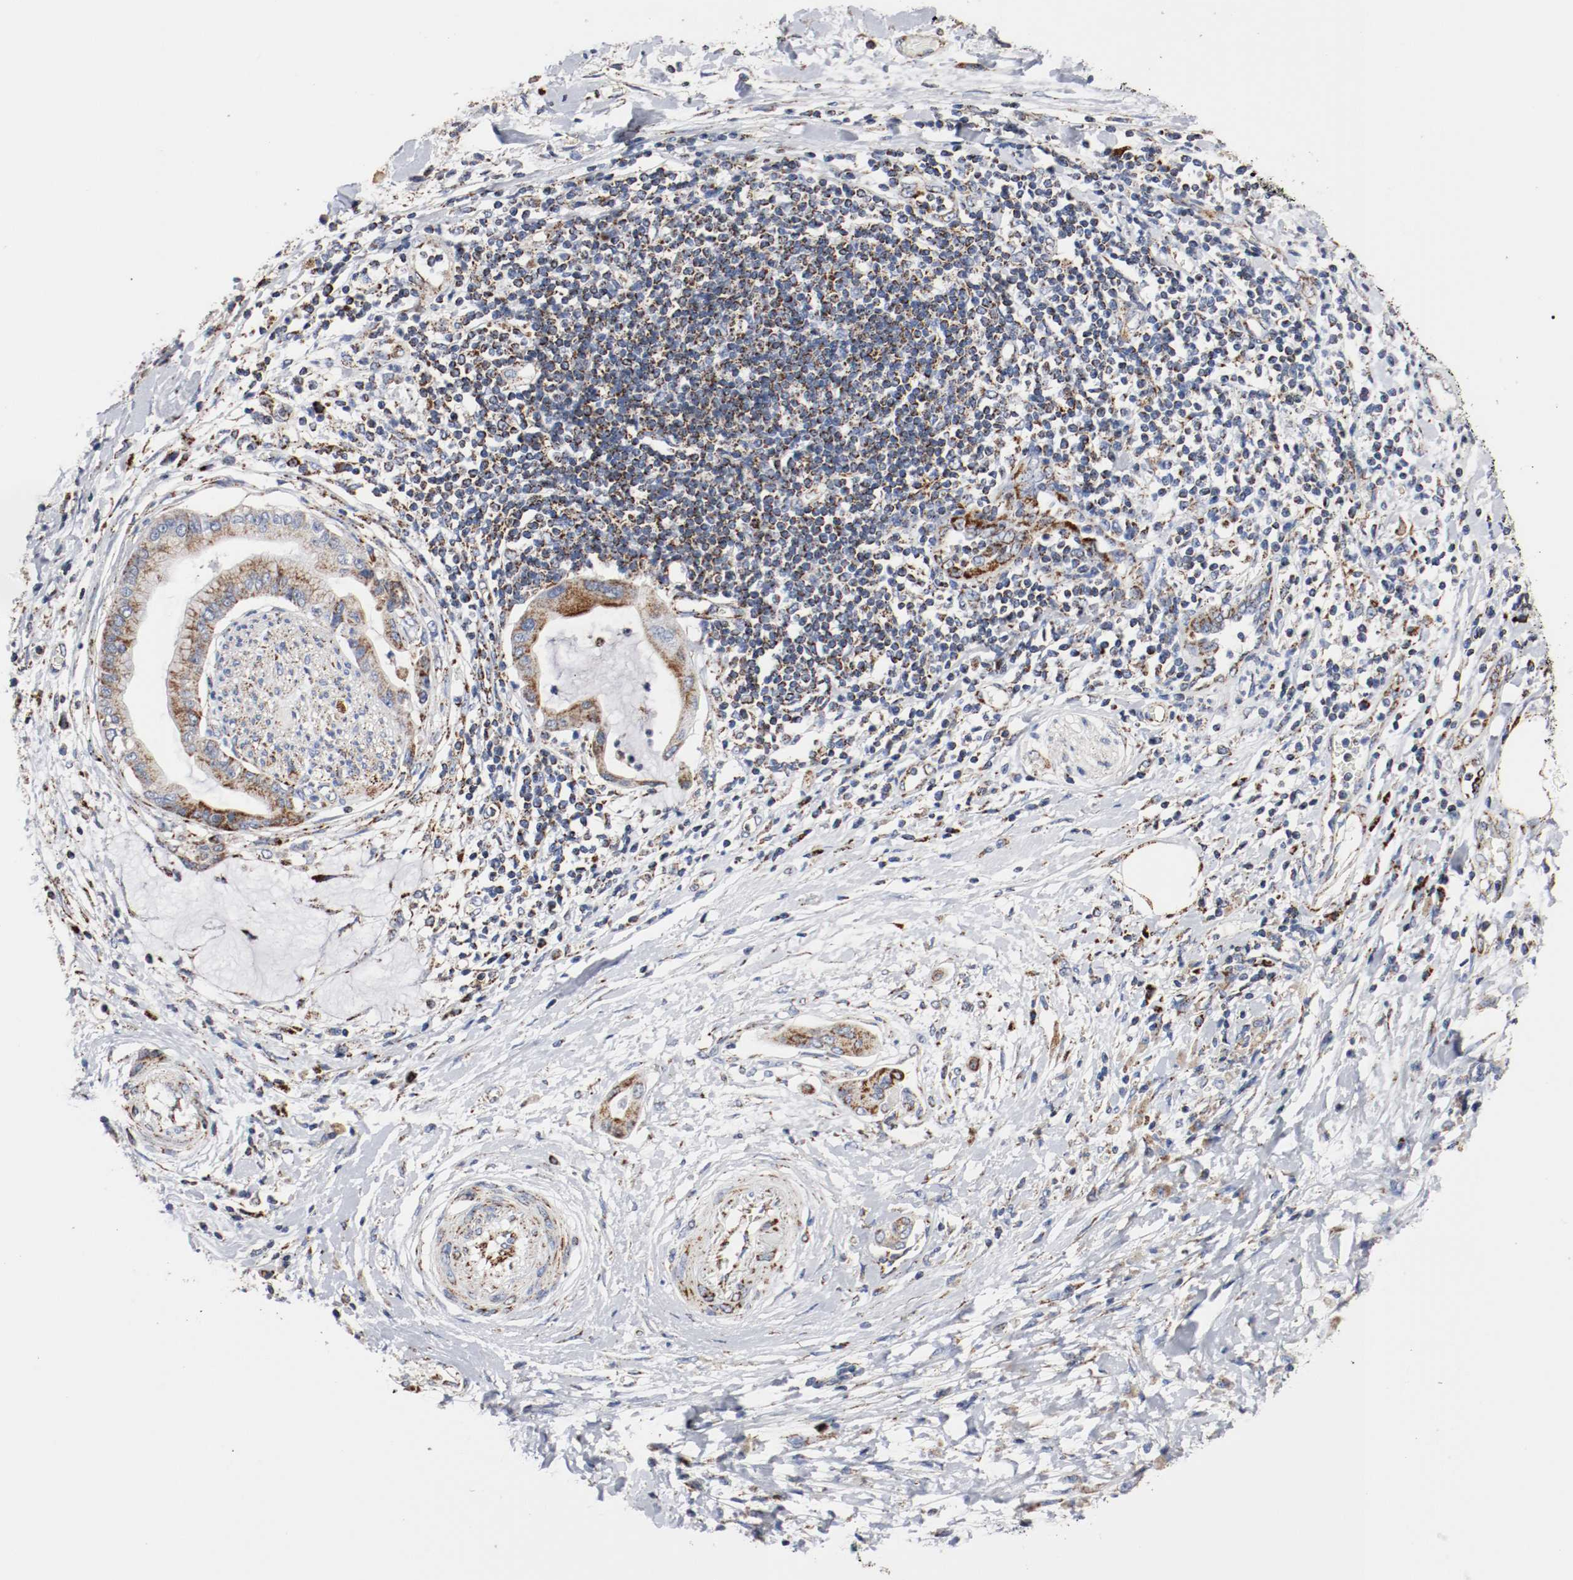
{"staining": {"intensity": "moderate", "quantity": ">75%", "location": "cytoplasmic/membranous"}, "tissue": "pancreatic cancer", "cell_type": "Tumor cells", "image_type": "cancer", "snomed": [{"axis": "morphology", "description": "Adenocarcinoma, NOS"}, {"axis": "morphology", "description": "Adenocarcinoma, metastatic, NOS"}, {"axis": "topography", "description": "Lymph node"}, {"axis": "topography", "description": "Pancreas"}, {"axis": "topography", "description": "Duodenum"}], "caption": "This is a micrograph of immunohistochemistry staining of pancreatic cancer (adenocarcinoma), which shows moderate staining in the cytoplasmic/membranous of tumor cells.", "gene": "TUBD1", "patient": {"sex": "female", "age": 64}}